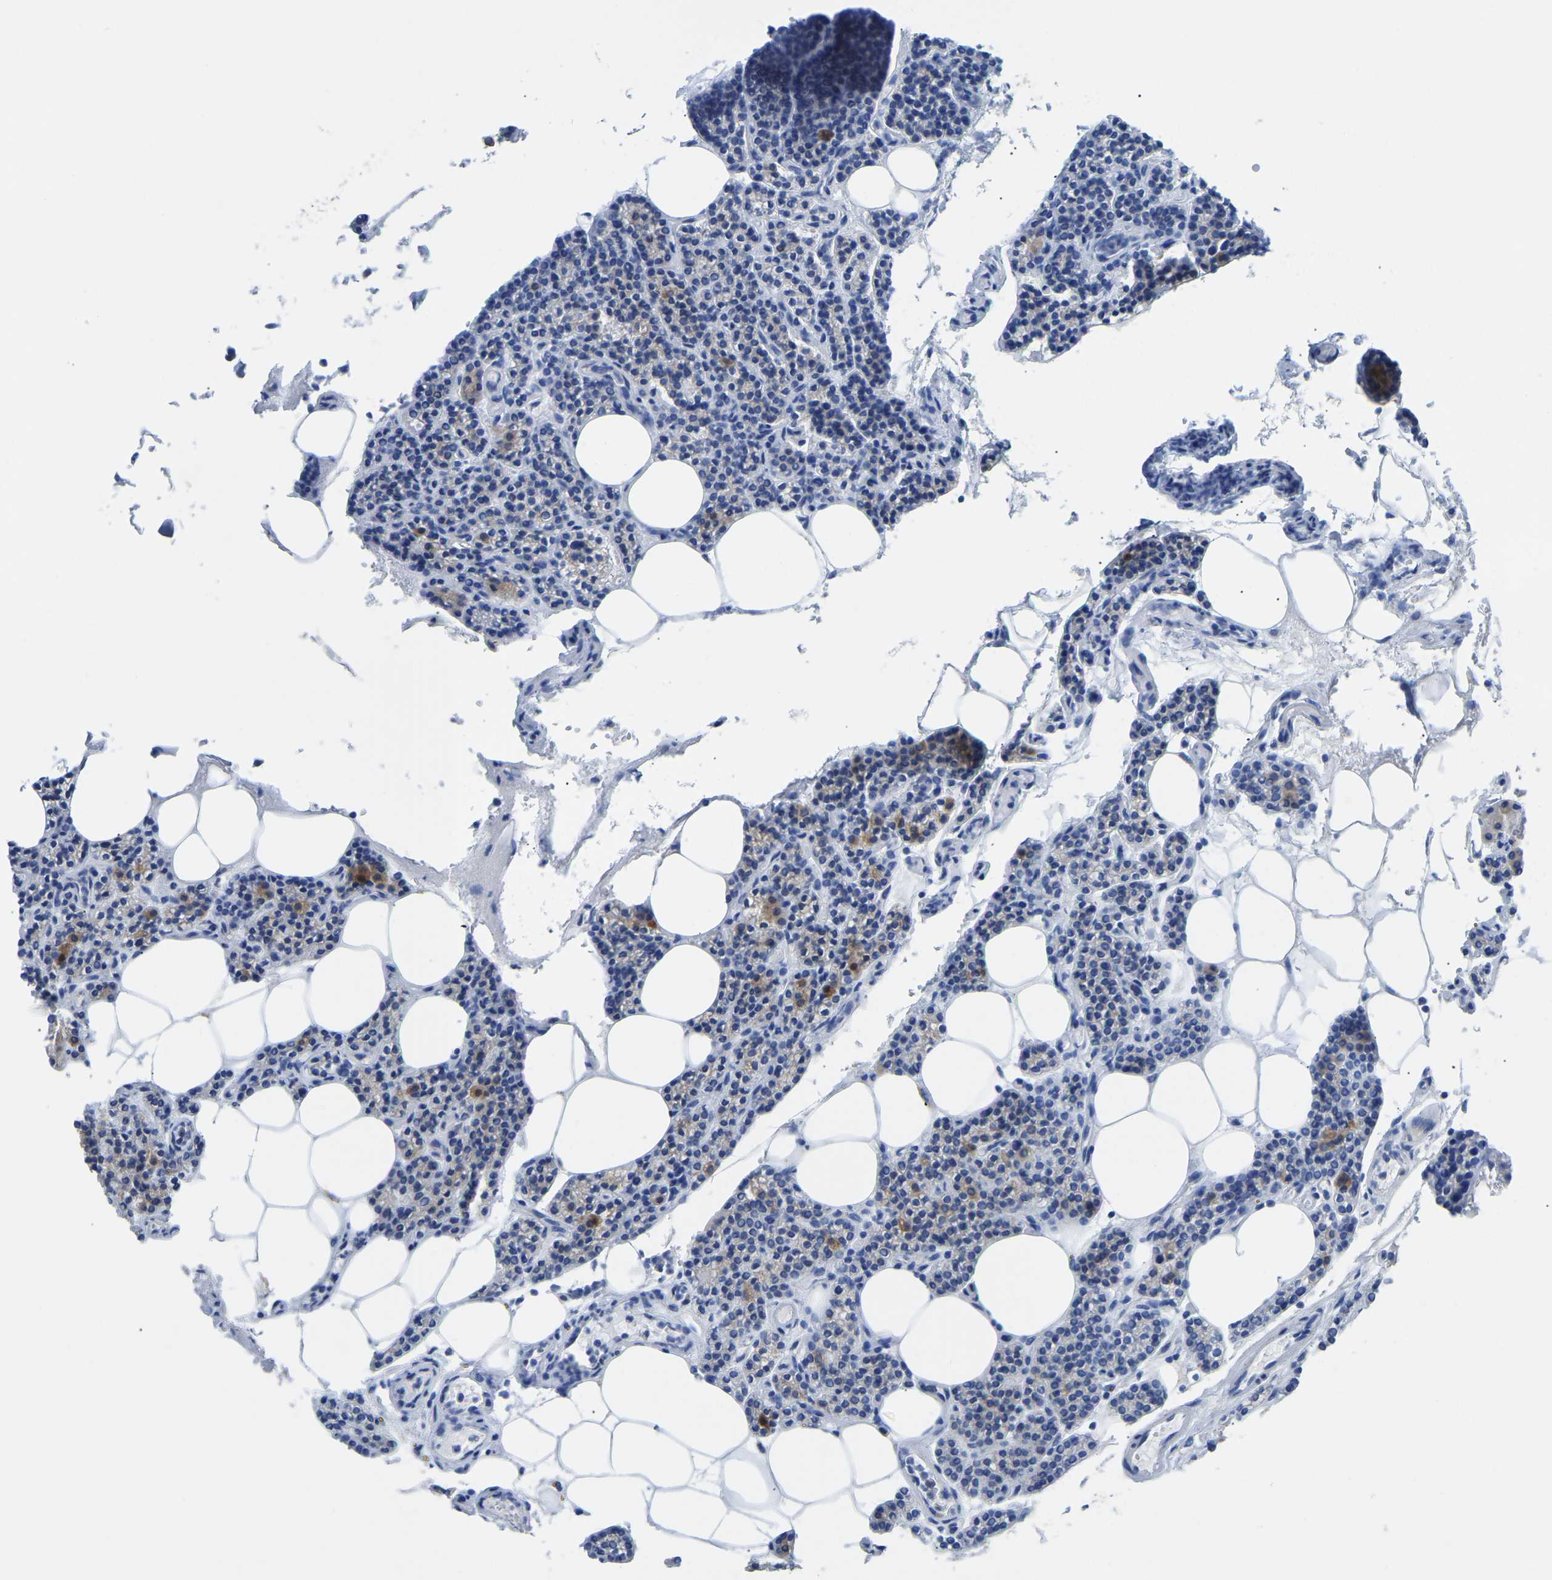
{"staining": {"intensity": "moderate", "quantity": "25%-75%", "location": "cytoplasmic/membranous"}, "tissue": "parathyroid gland", "cell_type": "Glandular cells", "image_type": "normal", "snomed": [{"axis": "morphology", "description": "Normal tissue, NOS"}, {"axis": "morphology", "description": "Adenoma, NOS"}, {"axis": "topography", "description": "Parathyroid gland"}], "caption": "High-power microscopy captured an immunohistochemistry micrograph of normal parathyroid gland, revealing moderate cytoplasmic/membranous positivity in approximately 25%-75% of glandular cells.", "gene": "ETFA", "patient": {"sex": "female", "age": 70}}